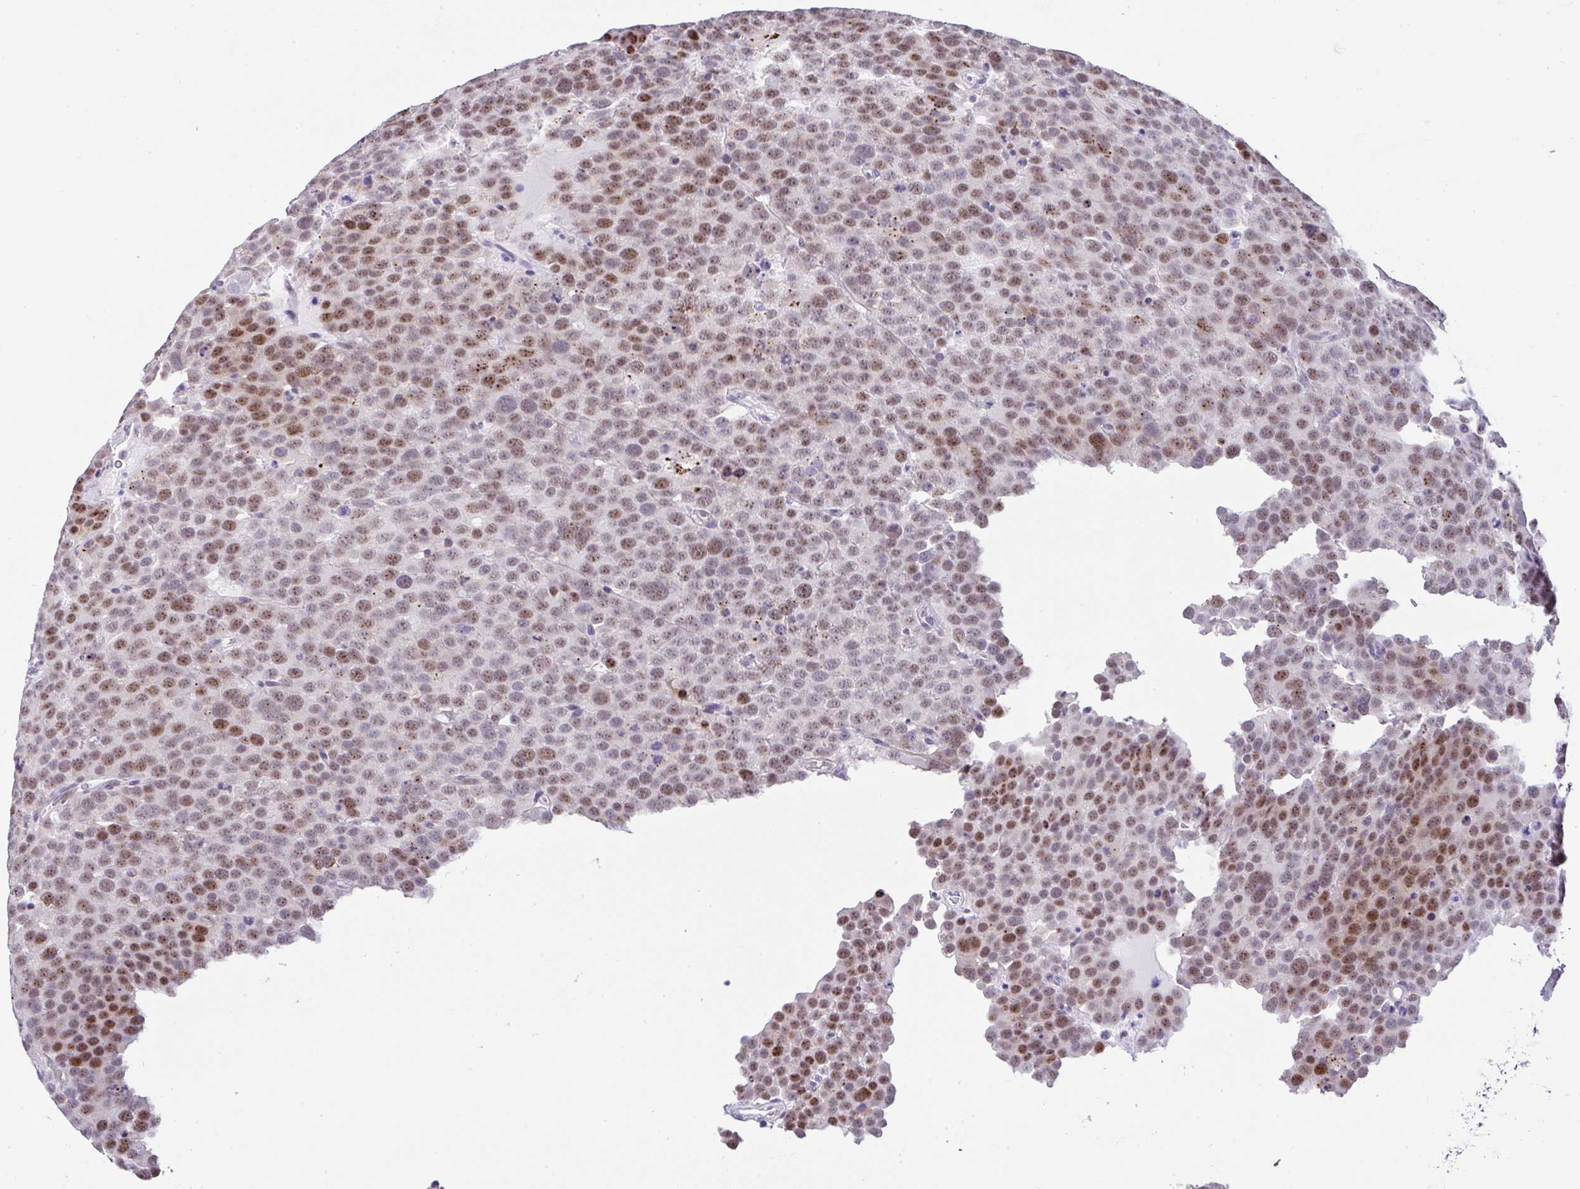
{"staining": {"intensity": "moderate", "quantity": ">75%", "location": "nuclear"}, "tissue": "testis cancer", "cell_type": "Tumor cells", "image_type": "cancer", "snomed": [{"axis": "morphology", "description": "Seminoma, NOS"}, {"axis": "topography", "description": "Testis"}], "caption": "Protein analysis of seminoma (testis) tissue displays moderate nuclear expression in about >75% of tumor cells.", "gene": "NR1D2", "patient": {"sex": "male", "age": 71}}